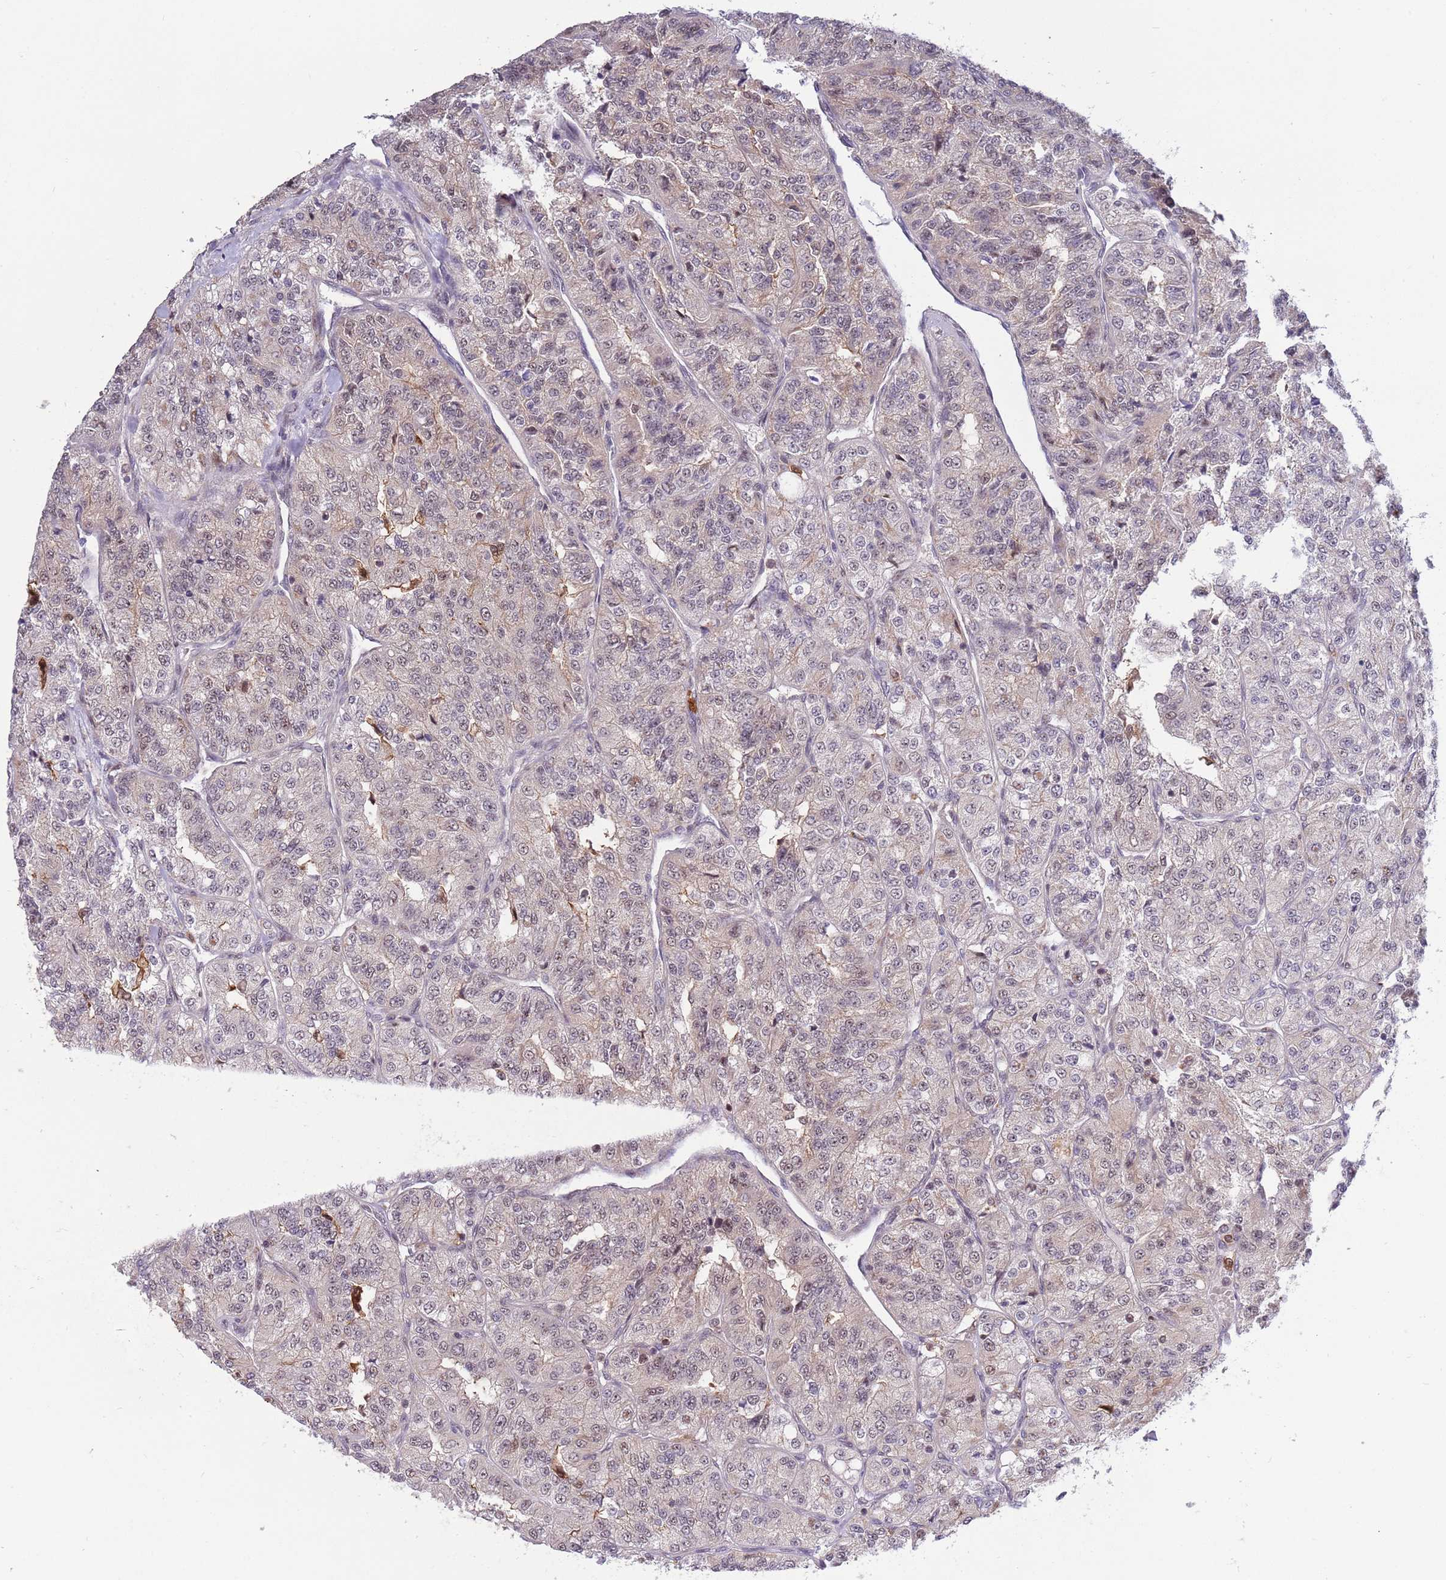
{"staining": {"intensity": "negative", "quantity": "none", "location": "none"}, "tissue": "renal cancer", "cell_type": "Tumor cells", "image_type": "cancer", "snomed": [{"axis": "morphology", "description": "Adenocarcinoma, NOS"}, {"axis": "topography", "description": "Kidney"}], "caption": "Immunohistochemistry (IHC) micrograph of human renal cancer stained for a protein (brown), which exhibits no expression in tumor cells.", "gene": "CCNJL", "patient": {"sex": "female", "age": 63}}